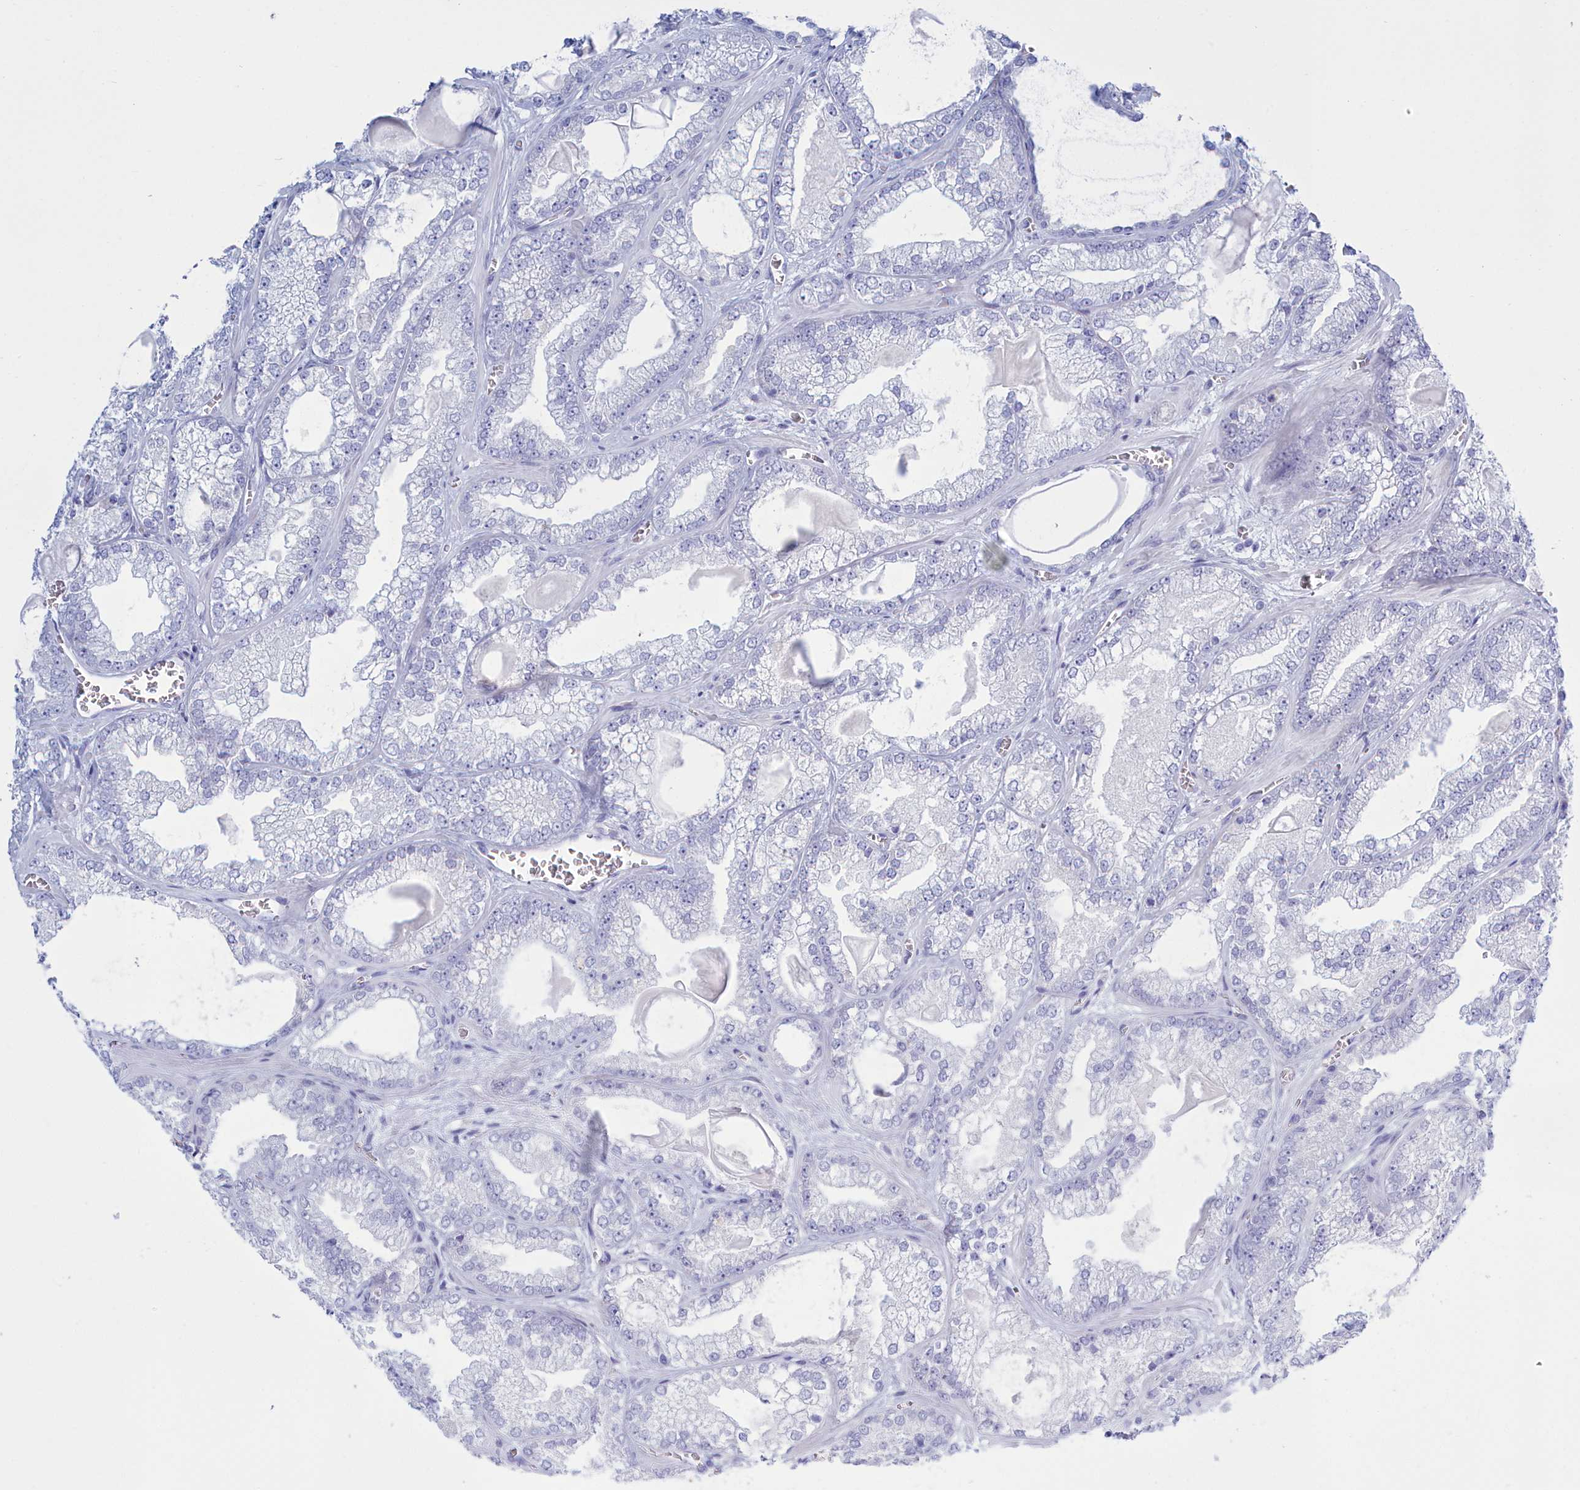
{"staining": {"intensity": "negative", "quantity": "none", "location": "none"}, "tissue": "prostate cancer", "cell_type": "Tumor cells", "image_type": "cancer", "snomed": [{"axis": "morphology", "description": "Adenocarcinoma, Low grade"}, {"axis": "topography", "description": "Prostate"}], "caption": "Protein analysis of prostate low-grade adenocarcinoma exhibits no significant staining in tumor cells.", "gene": "TMEM97", "patient": {"sex": "male", "age": 57}}